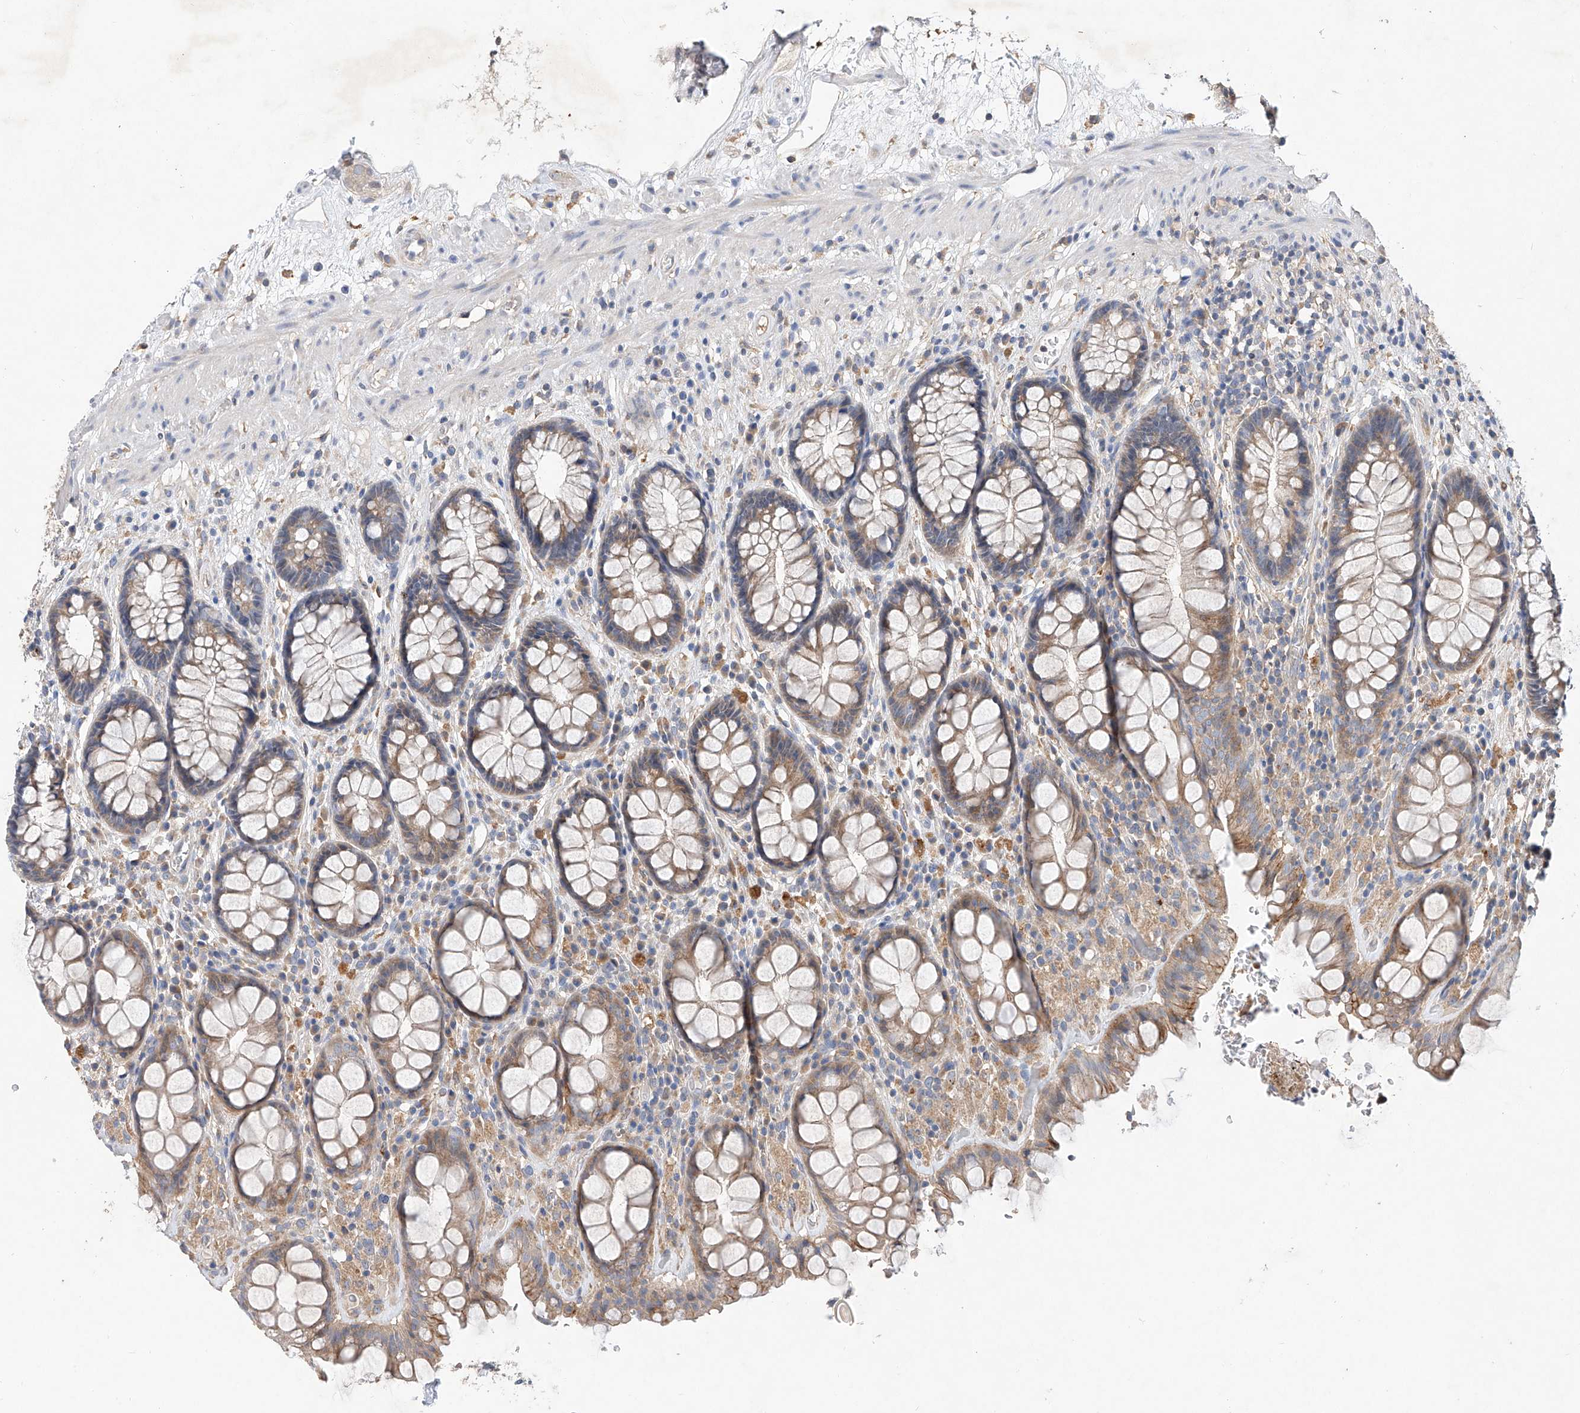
{"staining": {"intensity": "moderate", "quantity": ">75%", "location": "cytoplasmic/membranous"}, "tissue": "rectum", "cell_type": "Glandular cells", "image_type": "normal", "snomed": [{"axis": "morphology", "description": "Normal tissue, NOS"}, {"axis": "topography", "description": "Rectum"}], "caption": "A histopathology image of human rectum stained for a protein reveals moderate cytoplasmic/membranous brown staining in glandular cells. The staining was performed using DAB, with brown indicating positive protein expression. Nuclei are stained blue with hematoxylin.", "gene": "AMD1", "patient": {"sex": "male", "age": 64}}